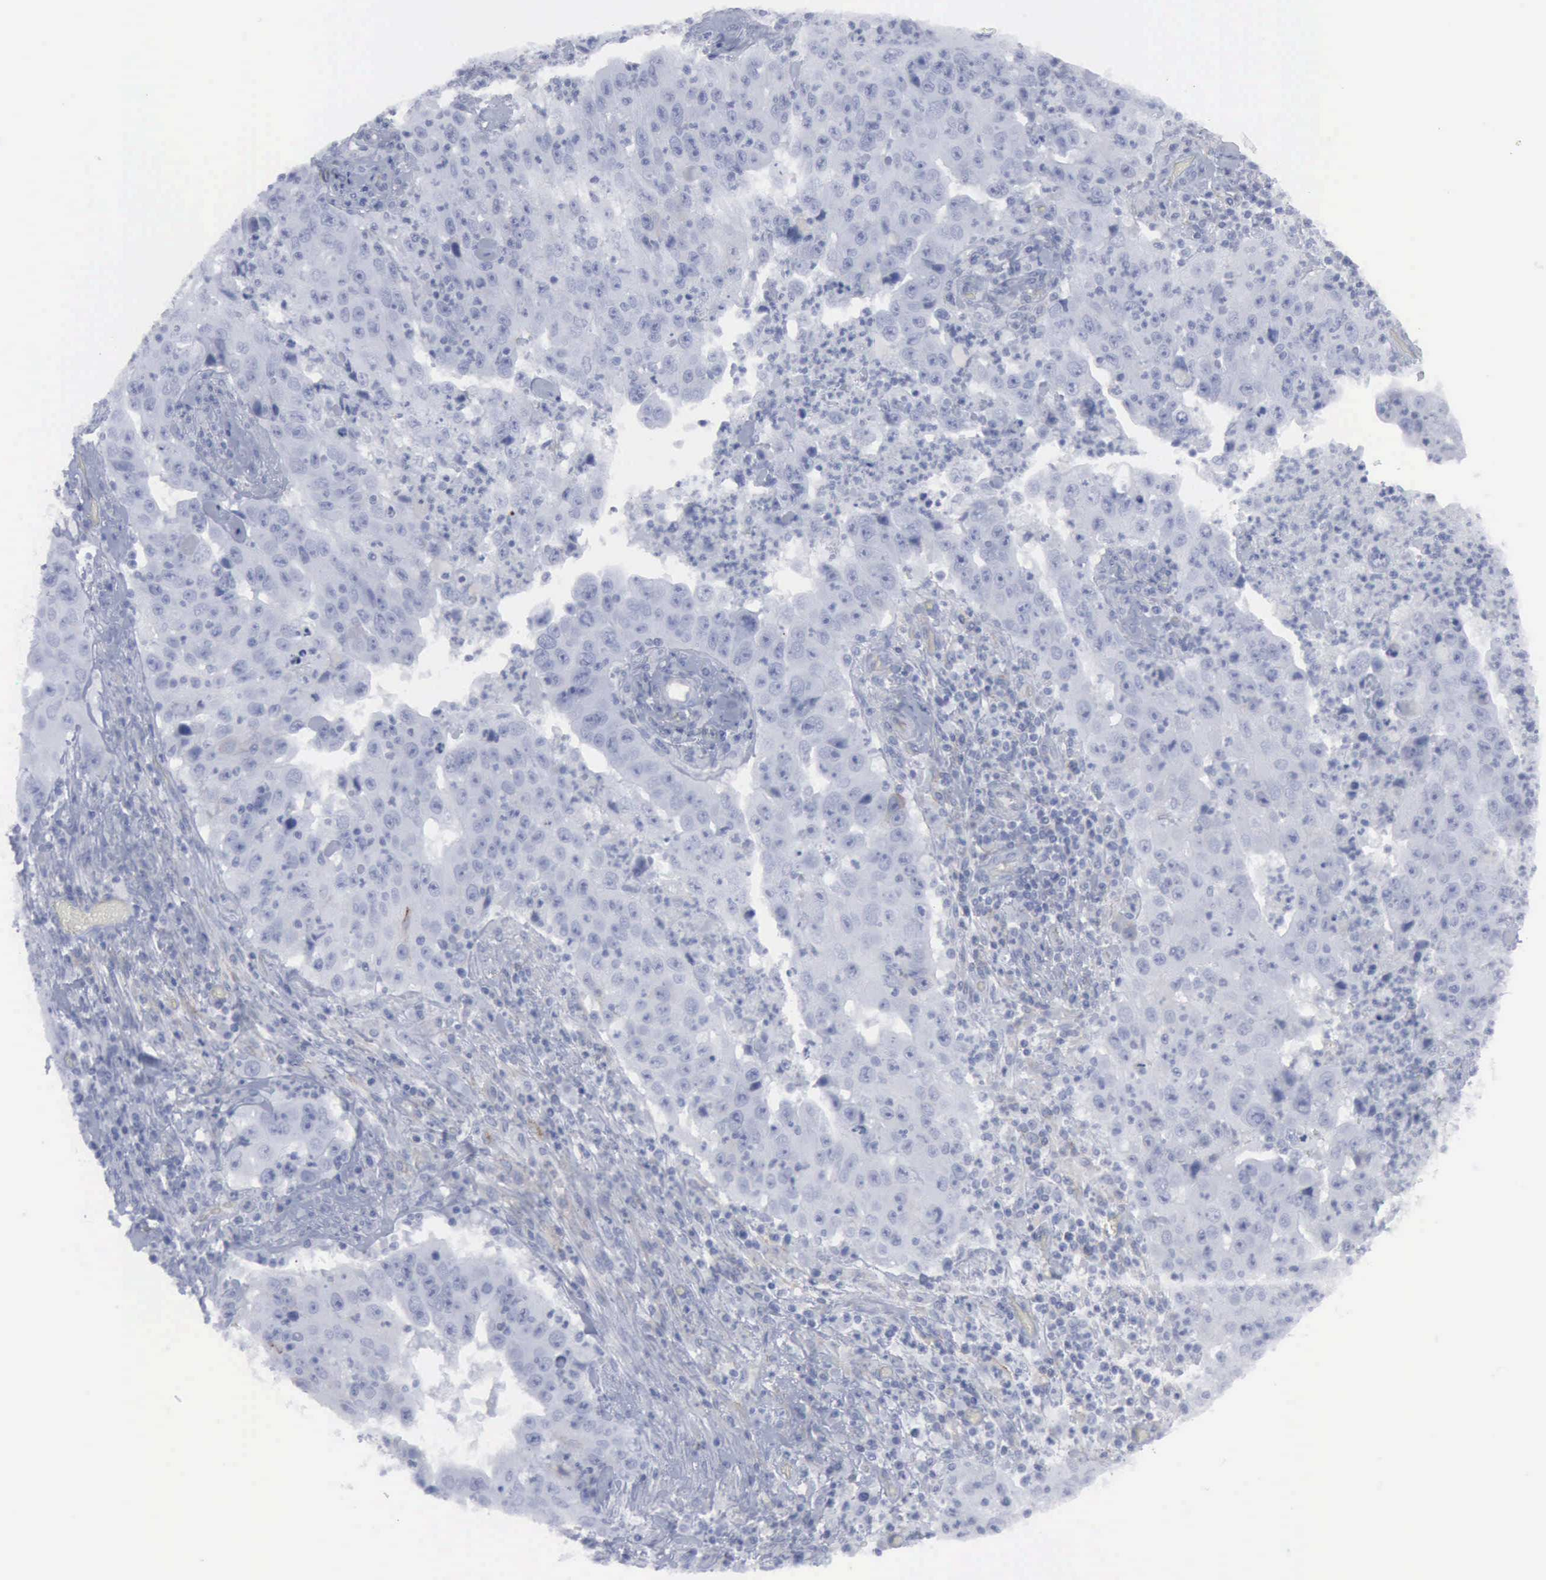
{"staining": {"intensity": "negative", "quantity": "none", "location": "none"}, "tissue": "lung cancer", "cell_type": "Tumor cells", "image_type": "cancer", "snomed": [{"axis": "morphology", "description": "Squamous cell carcinoma, NOS"}, {"axis": "topography", "description": "Lung"}], "caption": "This histopathology image is of lung cancer stained with IHC to label a protein in brown with the nuclei are counter-stained blue. There is no staining in tumor cells.", "gene": "VCAM1", "patient": {"sex": "male", "age": 64}}